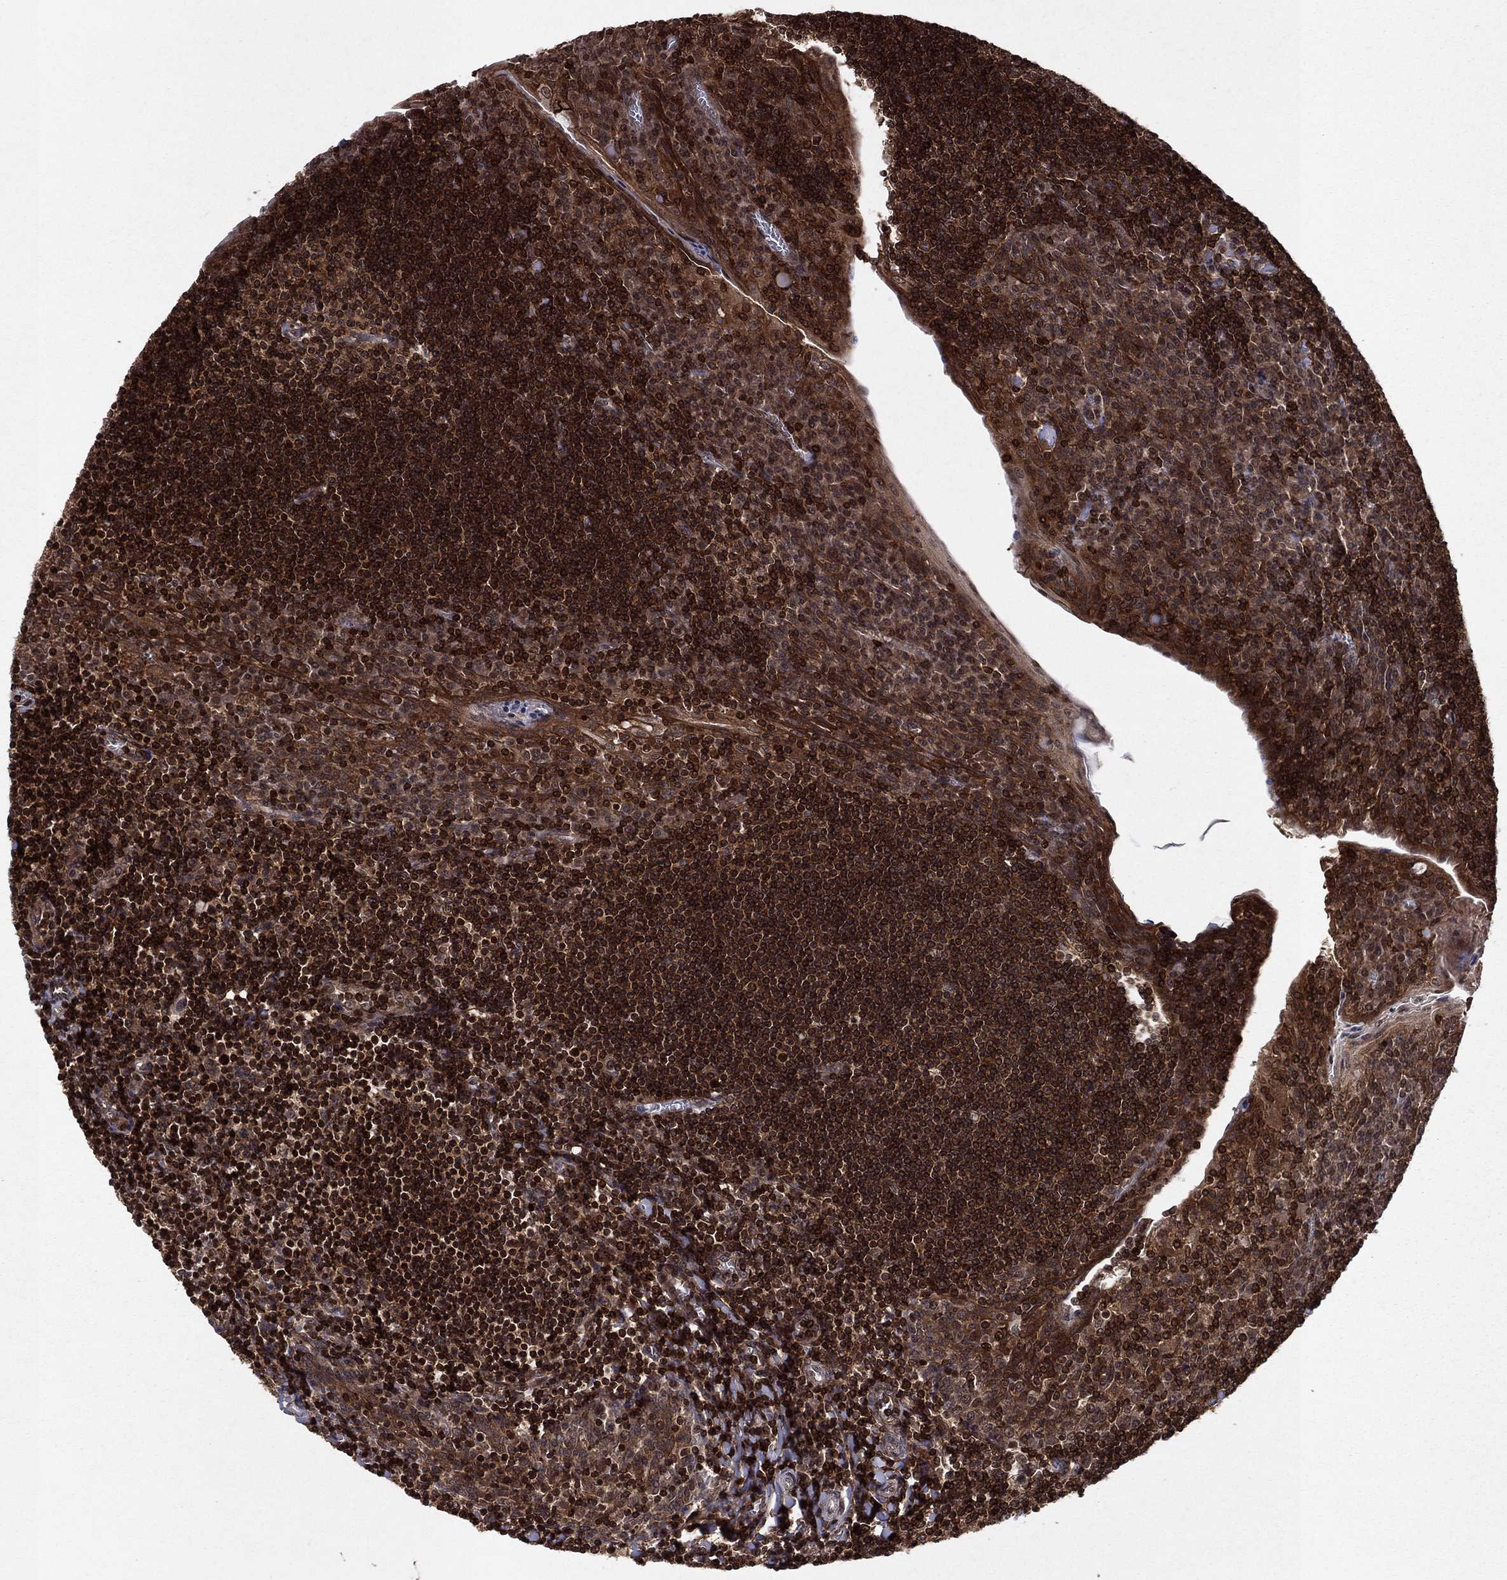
{"staining": {"intensity": "moderate", "quantity": "25%-75%", "location": "nuclear"}, "tissue": "tonsil", "cell_type": "Germinal center cells", "image_type": "normal", "snomed": [{"axis": "morphology", "description": "Normal tissue, NOS"}, {"axis": "topography", "description": "Tonsil"}], "caption": "Protein expression analysis of unremarkable human tonsil reveals moderate nuclear staining in about 25%-75% of germinal center cells. The protein is shown in brown color, while the nuclei are stained blue.", "gene": "SSX2IP", "patient": {"sex": "female", "age": 12}}